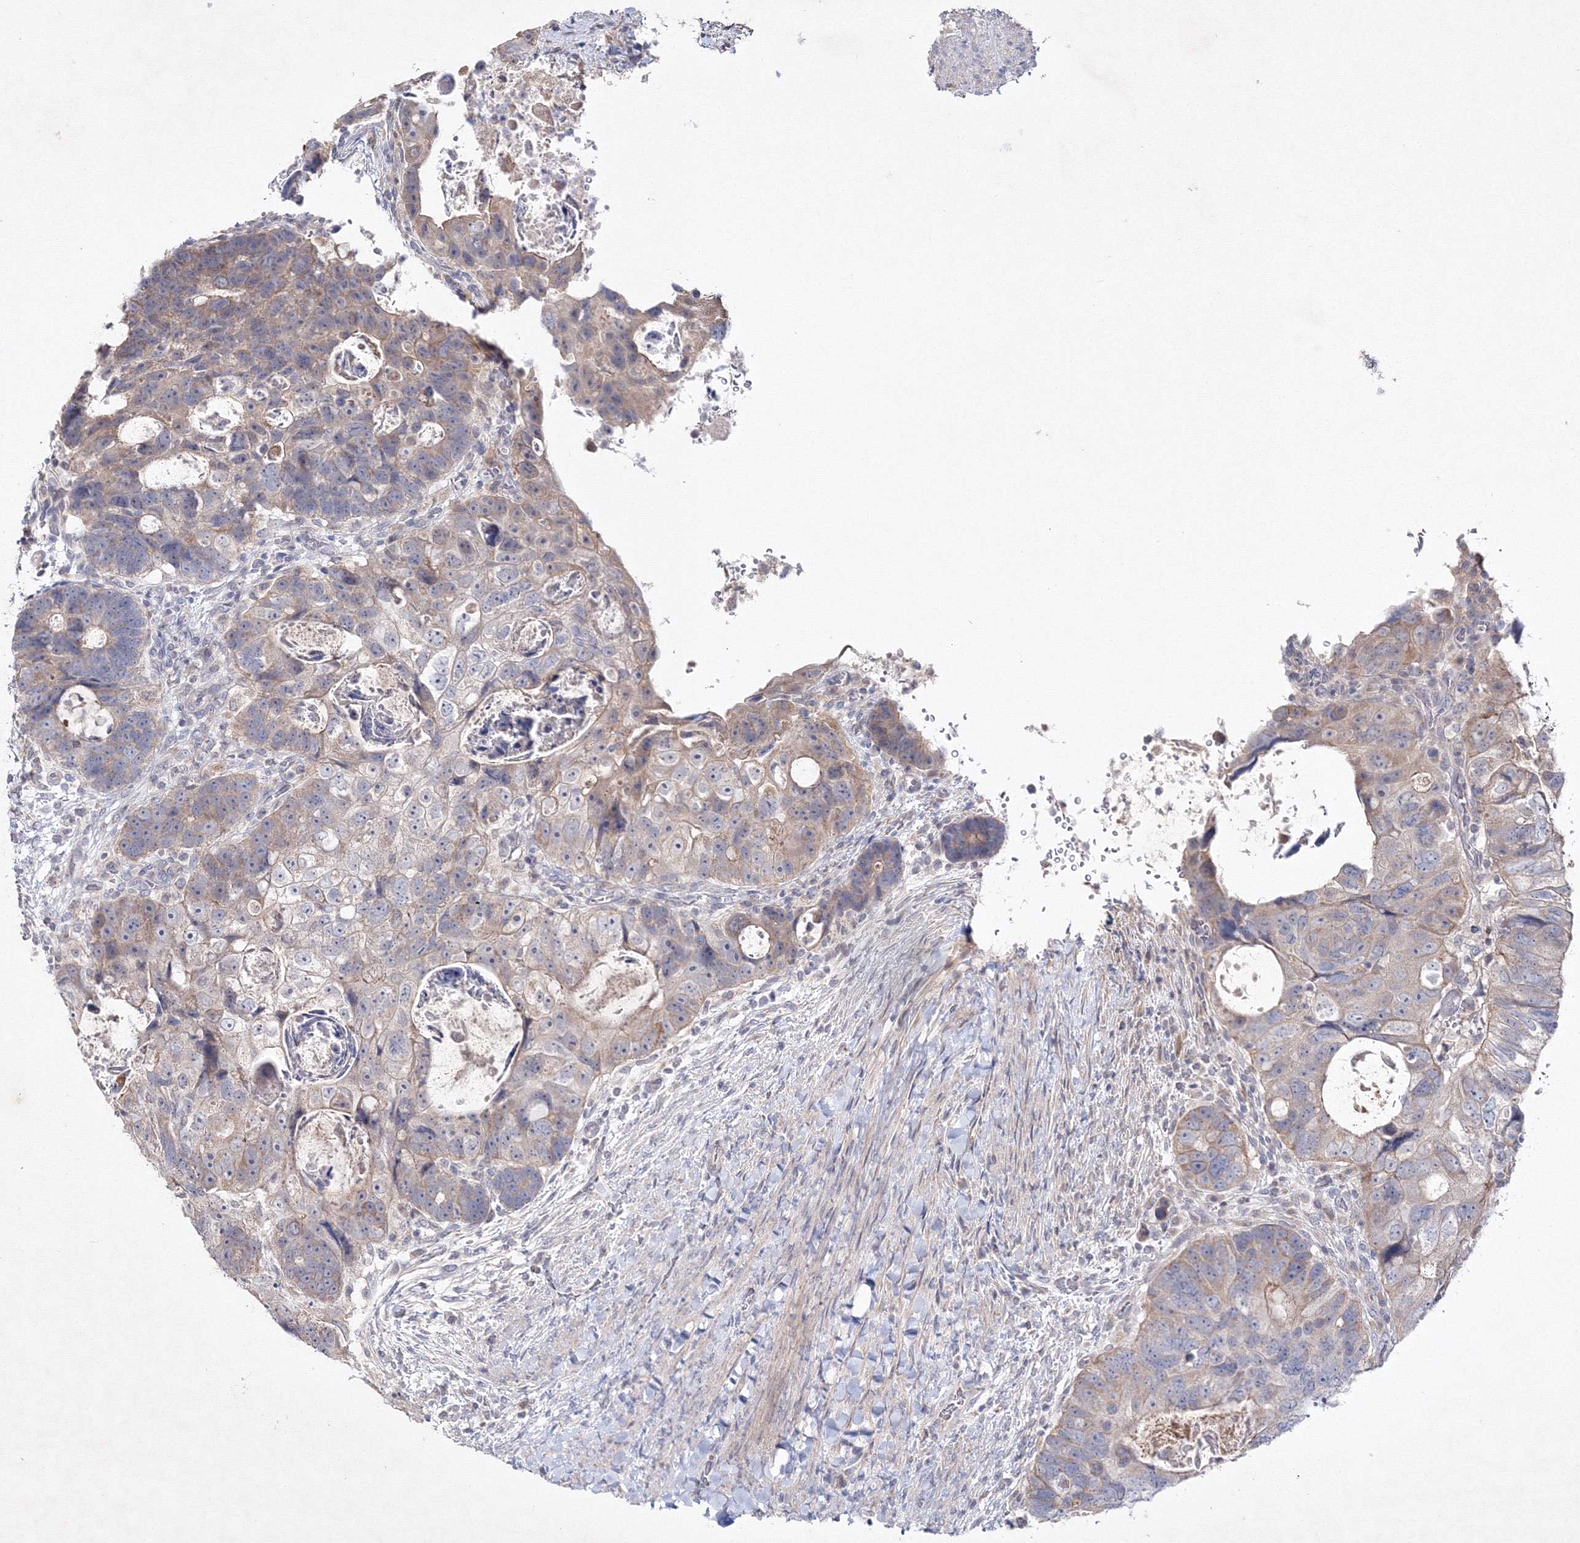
{"staining": {"intensity": "weak", "quantity": "25%-75%", "location": "cytoplasmic/membranous"}, "tissue": "colorectal cancer", "cell_type": "Tumor cells", "image_type": "cancer", "snomed": [{"axis": "morphology", "description": "Adenocarcinoma, NOS"}, {"axis": "topography", "description": "Rectum"}], "caption": "Tumor cells reveal weak cytoplasmic/membranous positivity in approximately 25%-75% of cells in colorectal adenocarcinoma. (IHC, brightfield microscopy, high magnification).", "gene": "NEU4", "patient": {"sex": "male", "age": 59}}